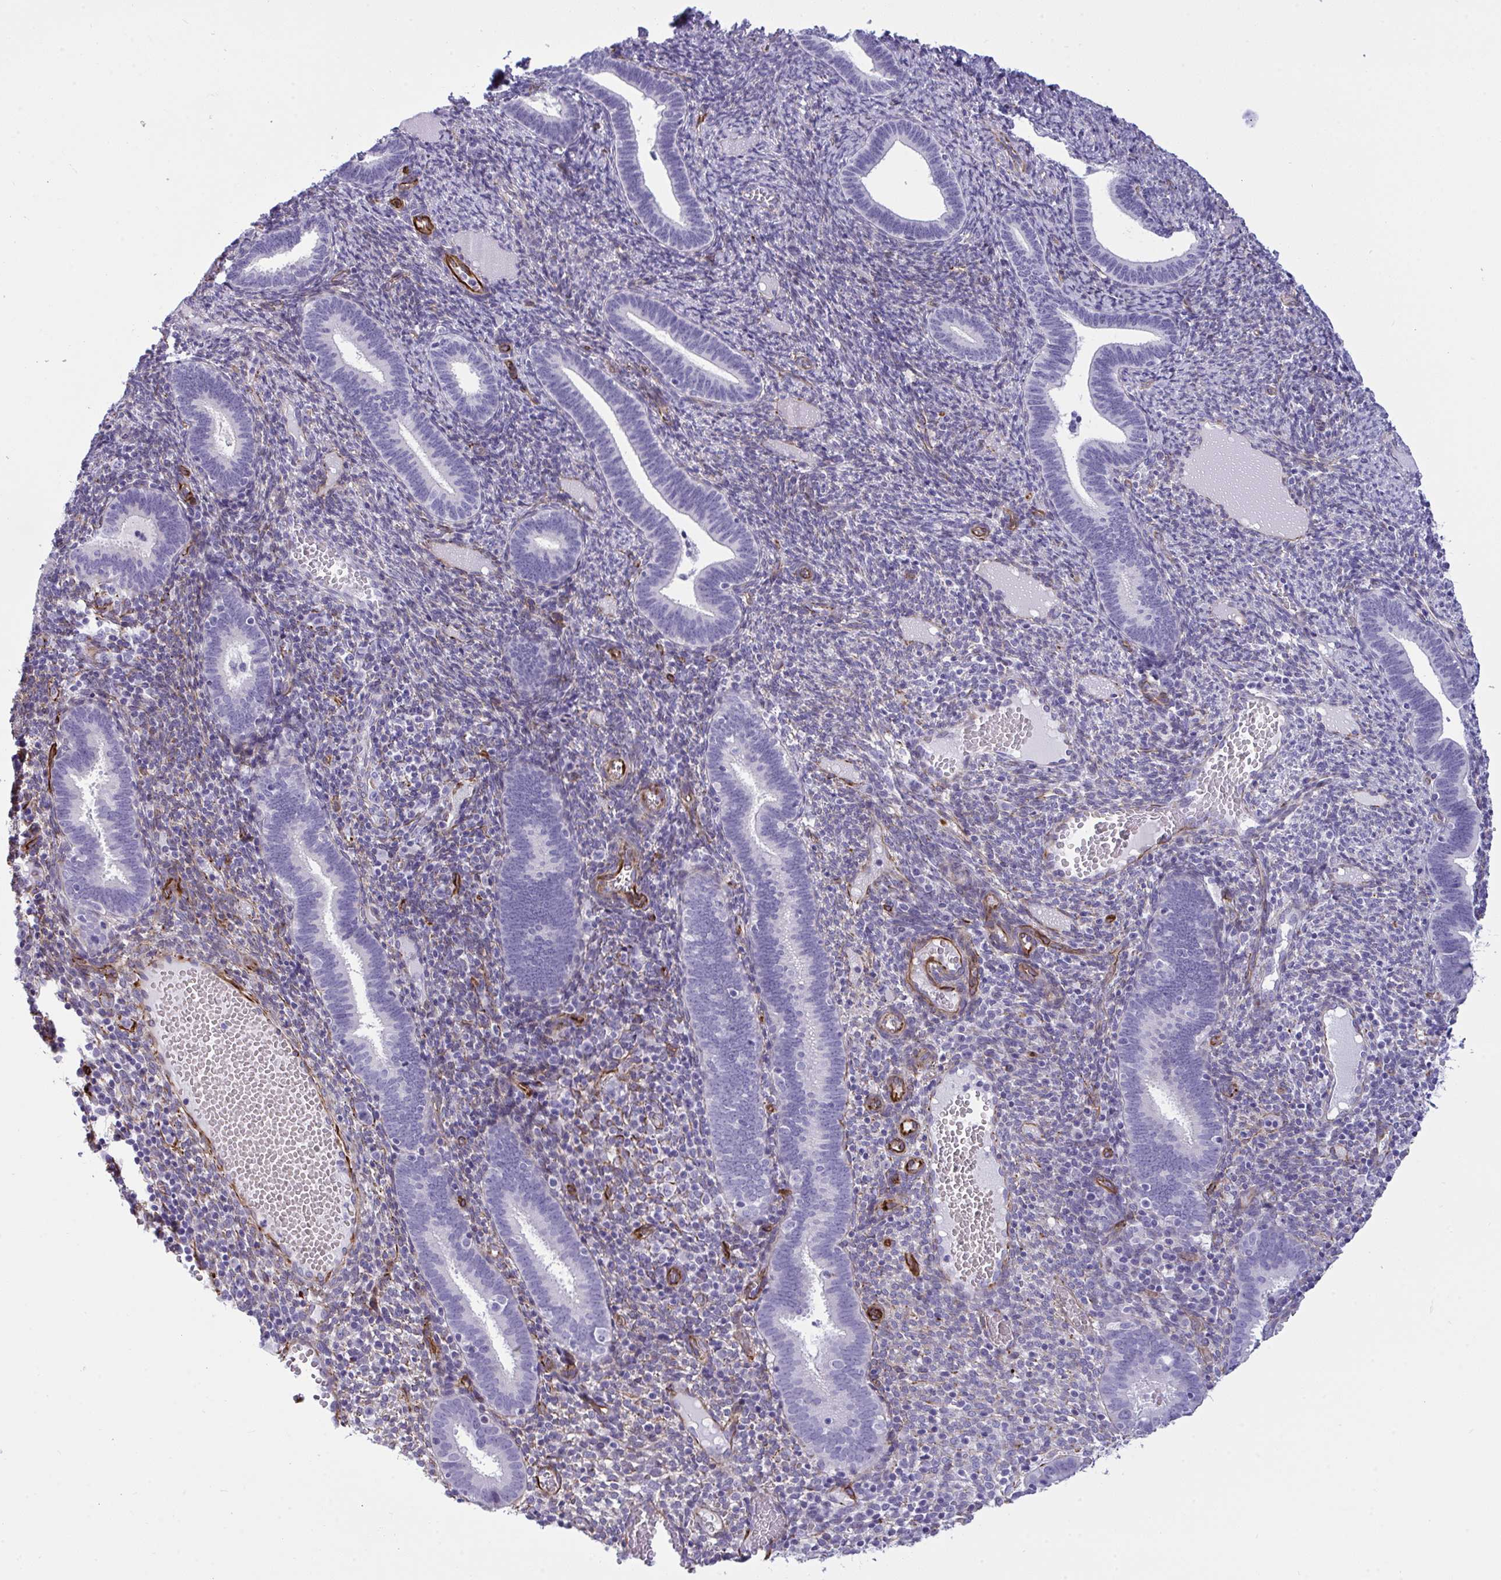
{"staining": {"intensity": "negative", "quantity": "none", "location": "none"}, "tissue": "endometrium", "cell_type": "Cells in endometrial stroma", "image_type": "normal", "snomed": [{"axis": "morphology", "description": "Normal tissue, NOS"}, {"axis": "topography", "description": "Endometrium"}], "caption": "This is an immunohistochemistry histopathology image of benign human endometrium. There is no staining in cells in endometrial stroma.", "gene": "SLC35B1", "patient": {"sex": "female", "age": 41}}